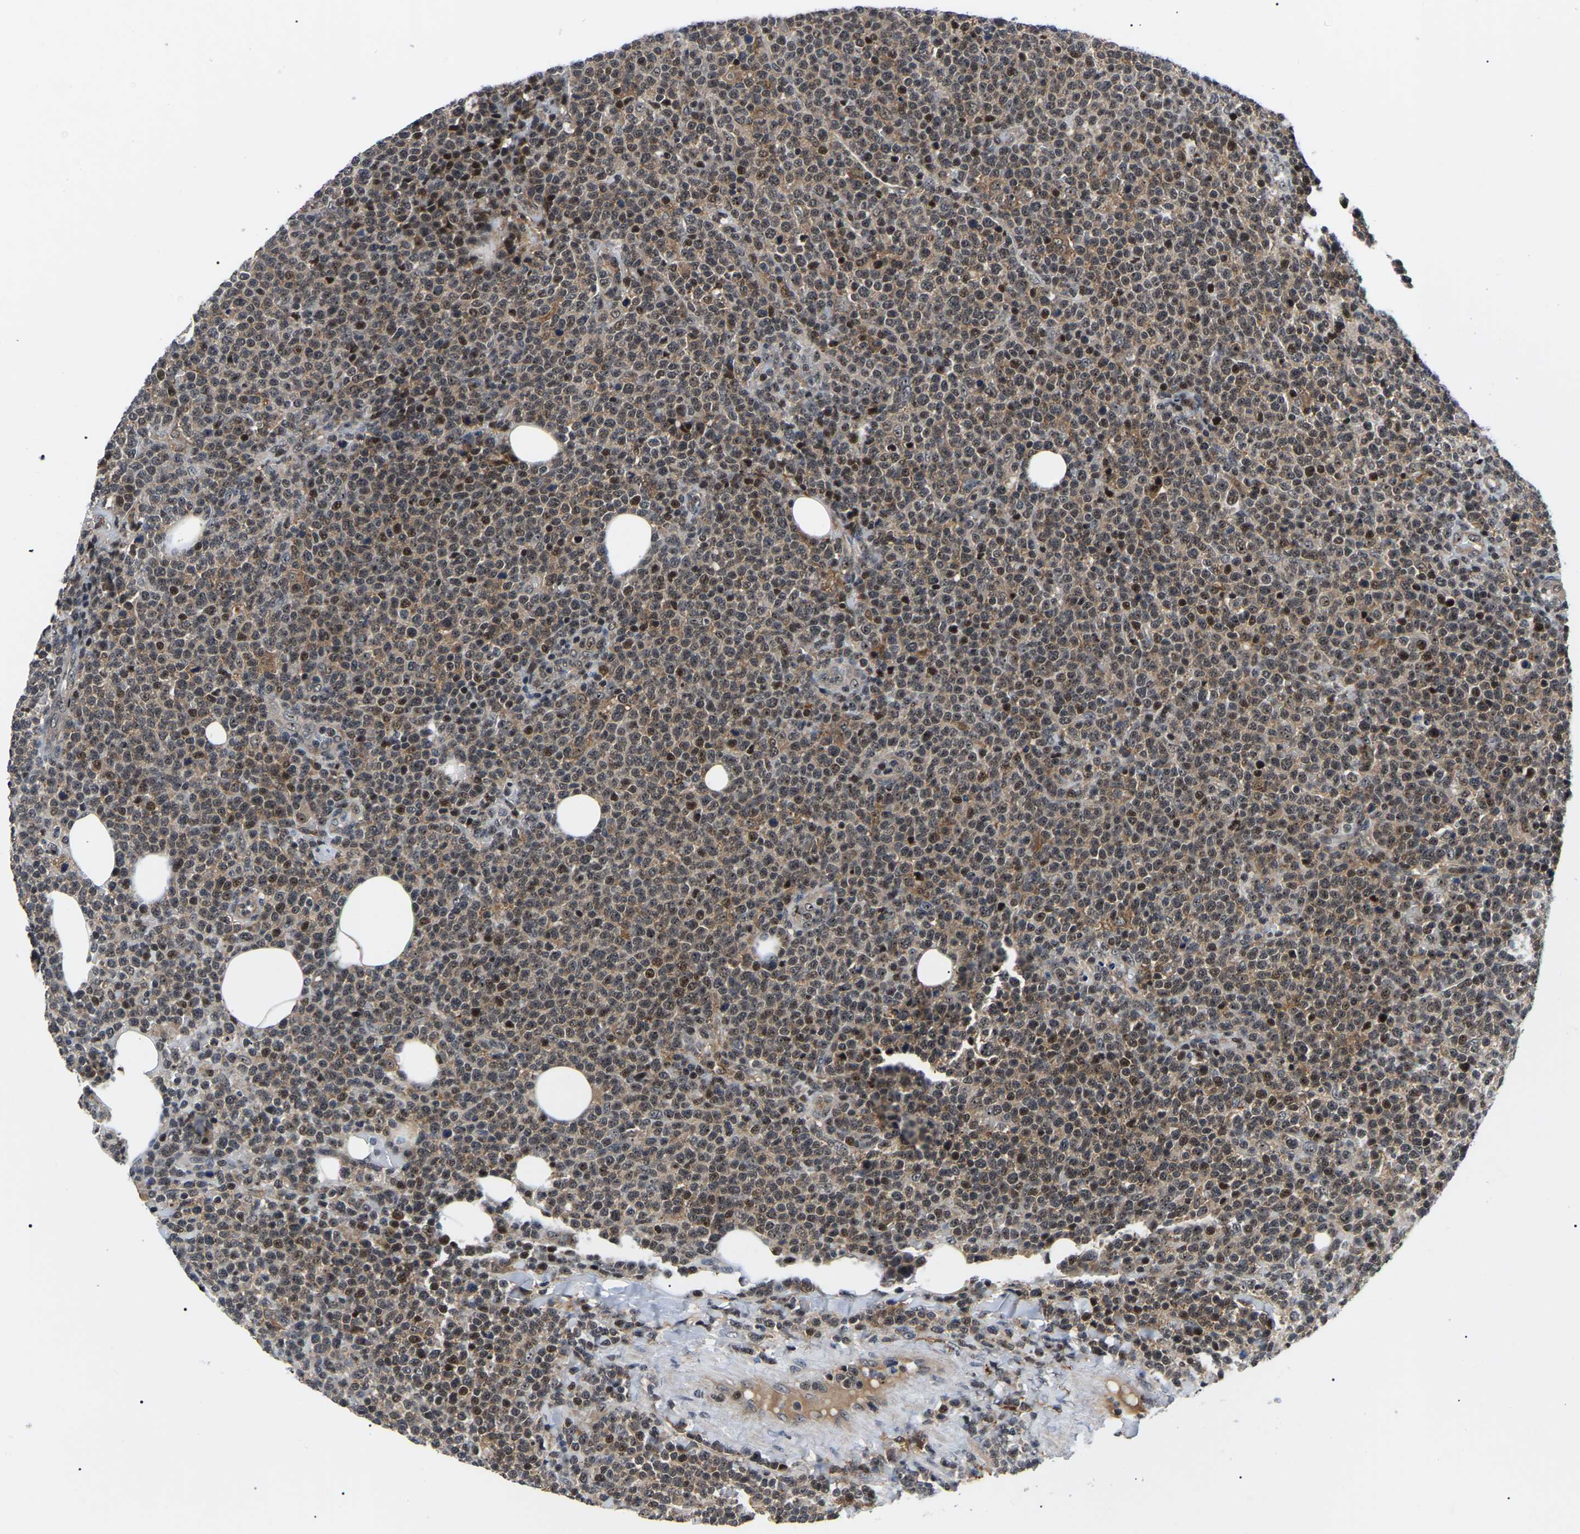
{"staining": {"intensity": "moderate", "quantity": ">75%", "location": "nuclear"}, "tissue": "lymphoma", "cell_type": "Tumor cells", "image_type": "cancer", "snomed": [{"axis": "morphology", "description": "Malignant lymphoma, non-Hodgkin's type, High grade"}, {"axis": "topography", "description": "Lymph node"}], "caption": "Lymphoma stained for a protein reveals moderate nuclear positivity in tumor cells.", "gene": "RRP1B", "patient": {"sex": "male", "age": 61}}